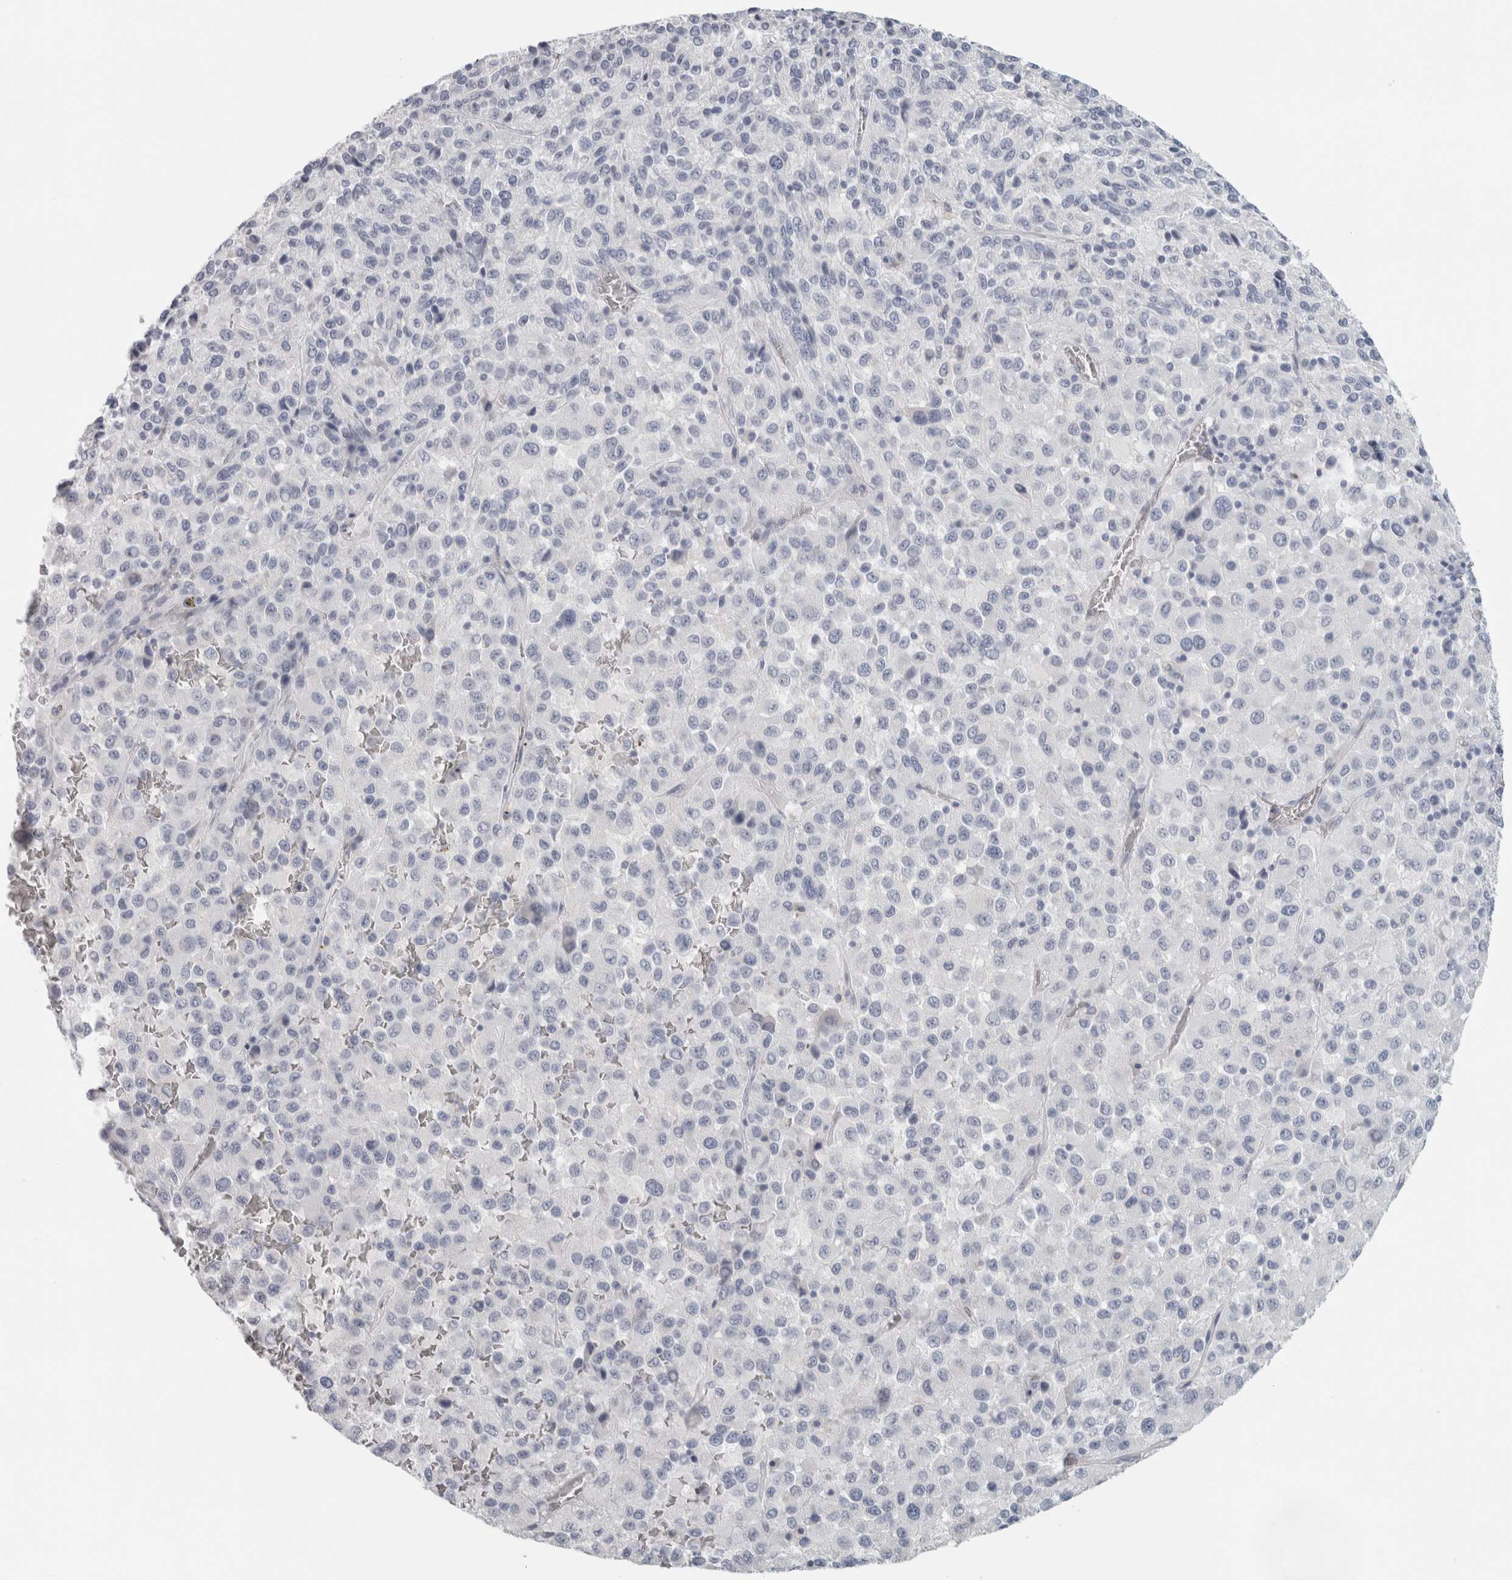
{"staining": {"intensity": "negative", "quantity": "none", "location": "none"}, "tissue": "melanoma", "cell_type": "Tumor cells", "image_type": "cancer", "snomed": [{"axis": "morphology", "description": "Malignant melanoma, Metastatic site"}, {"axis": "topography", "description": "Lung"}], "caption": "This image is of melanoma stained with IHC to label a protein in brown with the nuclei are counter-stained blue. There is no staining in tumor cells.", "gene": "SLC28A3", "patient": {"sex": "male", "age": 64}}